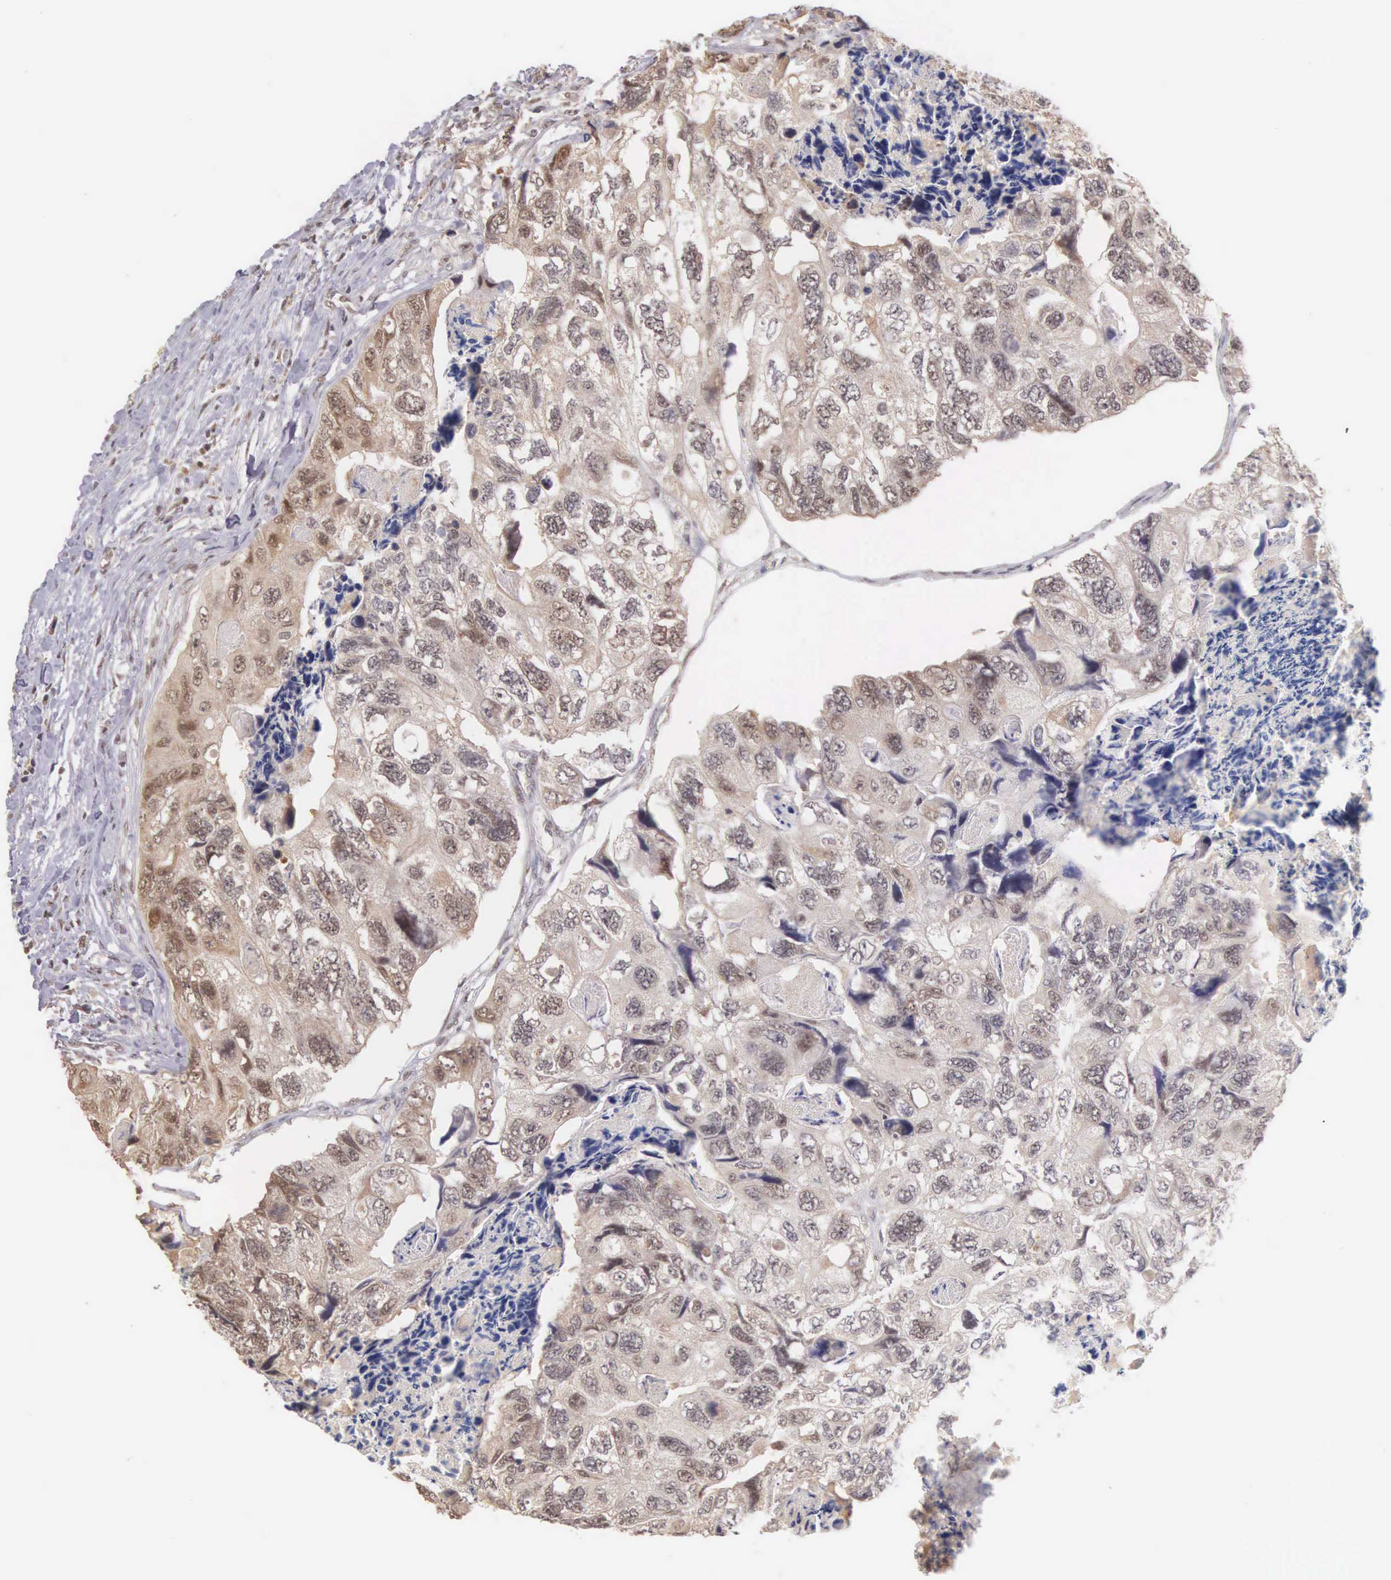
{"staining": {"intensity": "weak", "quantity": "25%-75%", "location": "cytoplasmic/membranous"}, "tissue": "colorectal cancer", "cell_type": "Tumor cells", "image_type": "cancer", "snomed": [{"axis": "morphology", "description": "Adenocarcinoma, NOS"}, {"axis": "topography", "description": "Rectum"}], "caption": "Immunohistochemical staining of adenocarcinoma (colorectal) displays low levels of weak cytoplasmic/membranous protein staining in about 25%-75% of tumor cells.", "gene": "HMGXB4", "patient": {"sex": "female", "age": 82}}